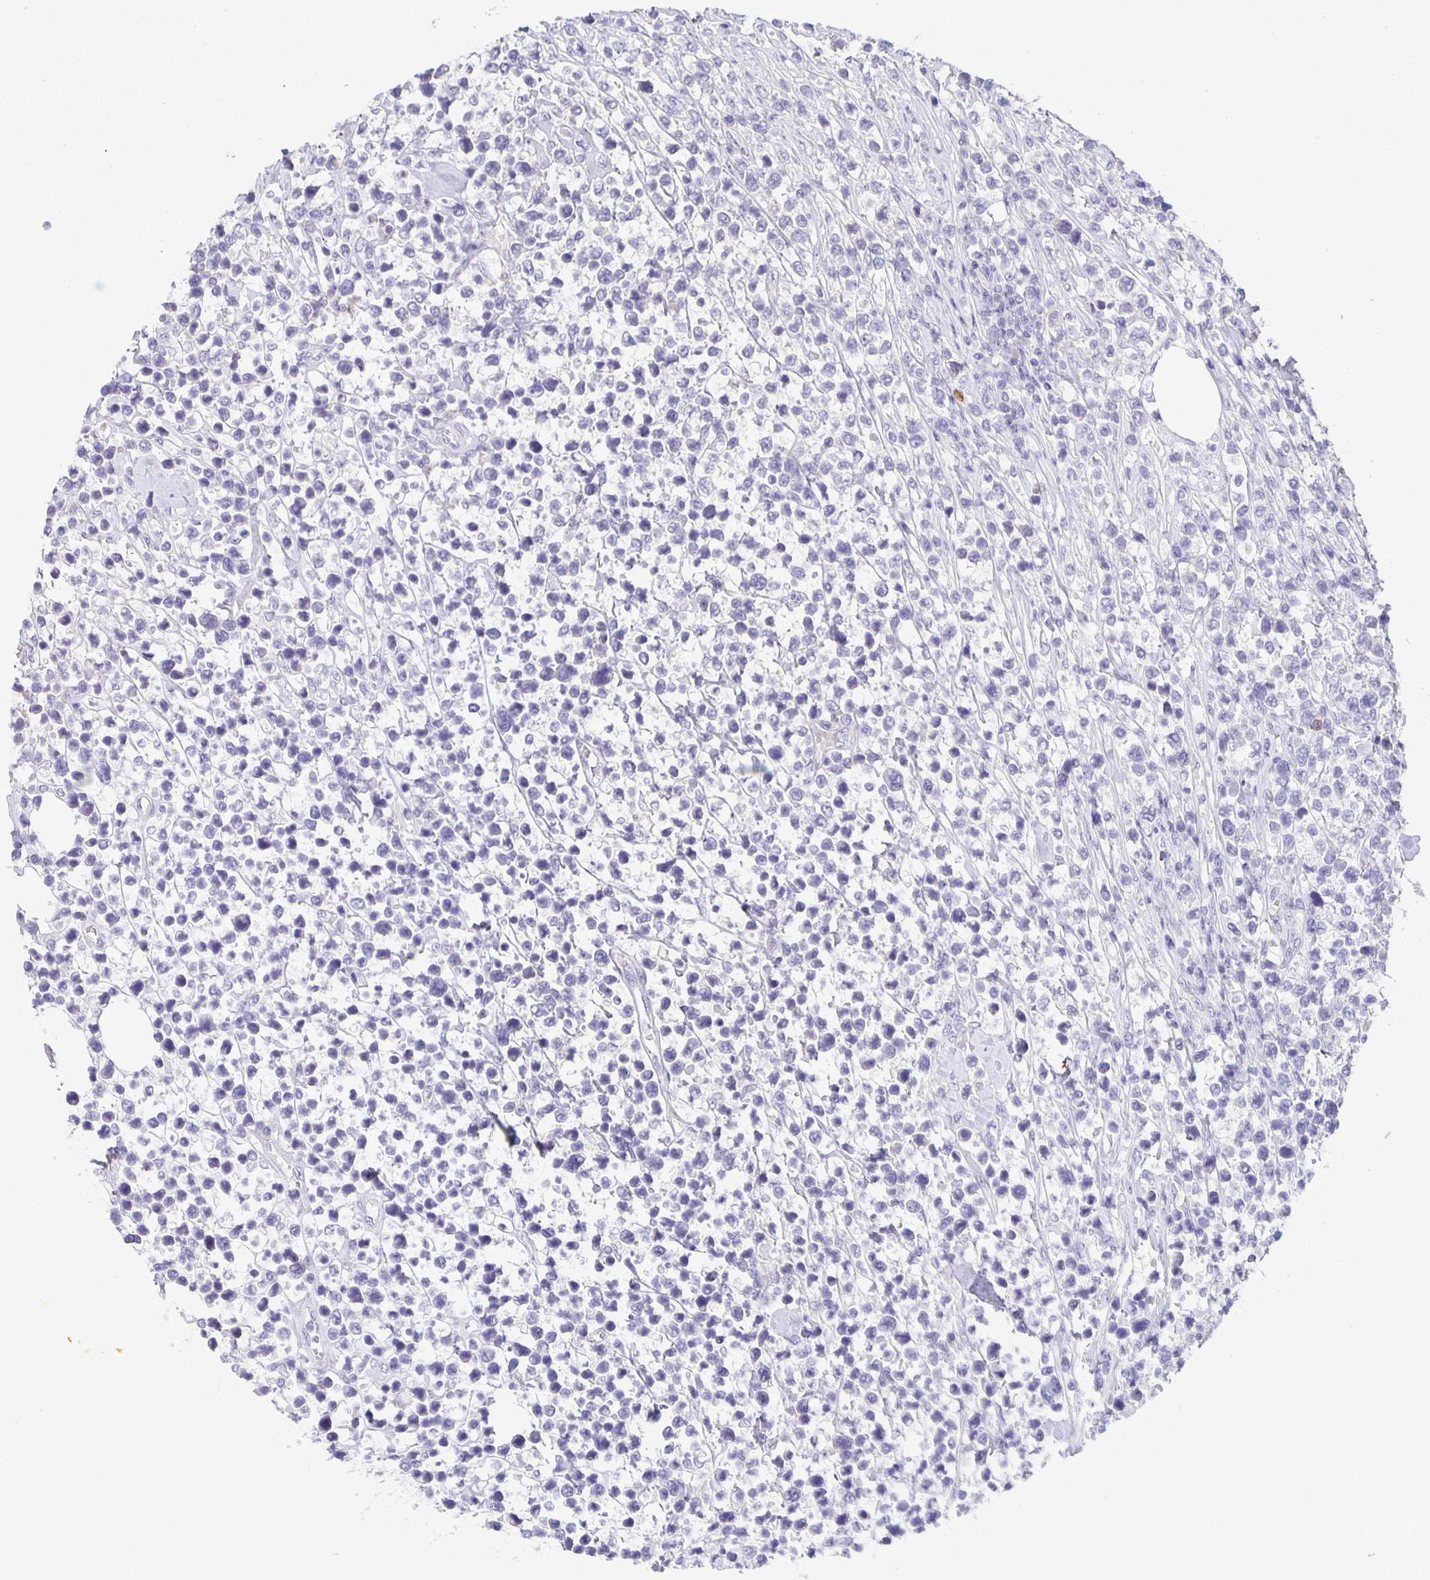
{"staining": {"intensity": "negative", "quantity": "none", "location": "none"}, "tissue": "lymphoma", "cell_type": "Tumor cells", "image_type": "cancer", "snomed": [{"axis": "morphology", "description": "Malignant lymphoma, non-Hodgkin's type, High grade"}, {"axis": "topography", "description": "Soft tissue"}], "caption": "There is no significant staining in tumor cells of malignant lymphoma, non-Hodgkin's type (high-grade).", "gene": "PTPN3", "patient": {"sex": "female", "age": 56}}